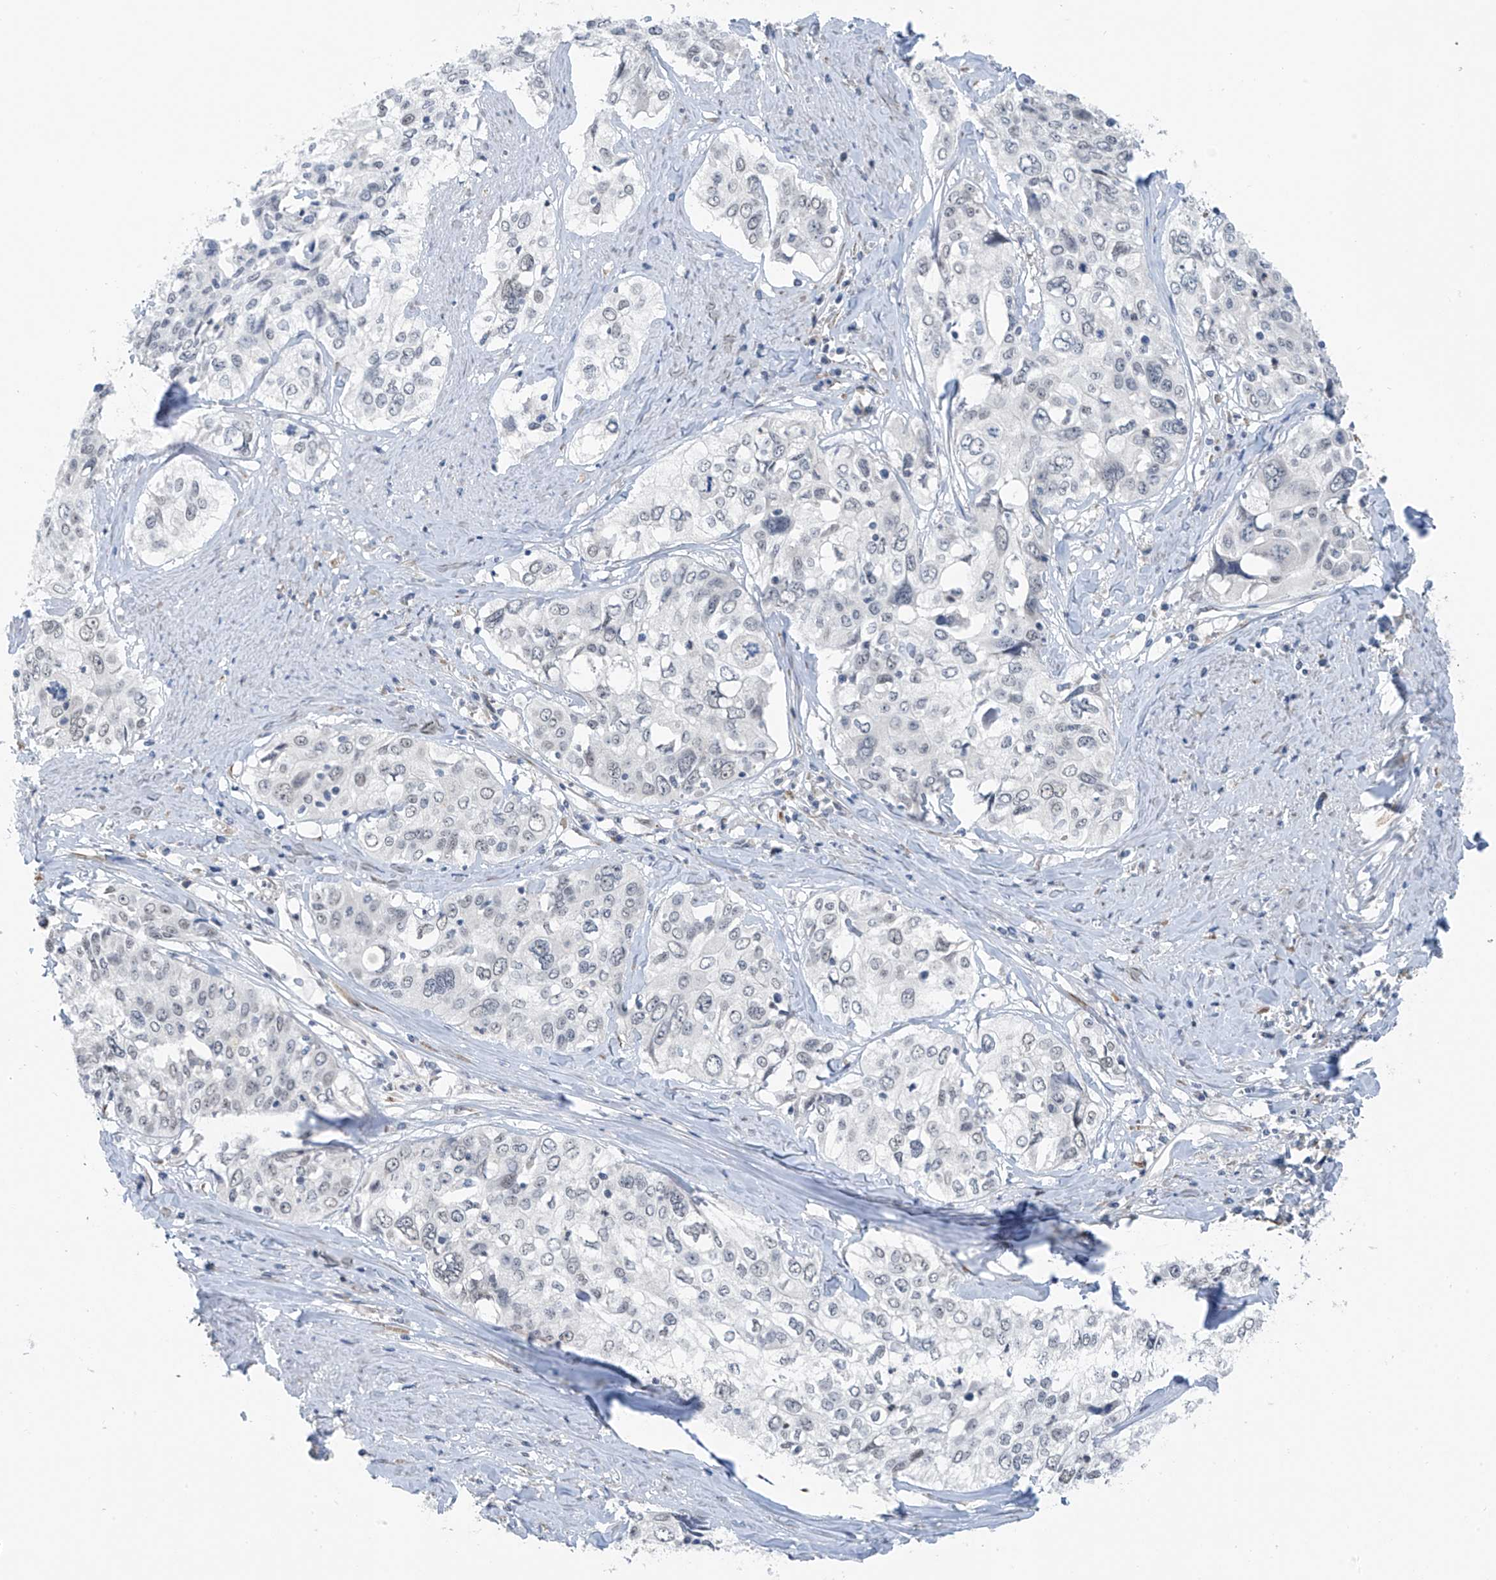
{"staining": {"intensity": "negative", "quantity": "none", "location": "none"}, "tissue": "cervical cancer", "cell_type": "Tumor cells", "image_type": "cancer", "snomed": [{"axis": "morphology", "description": "Squamous cell carcinoma, NOS"}, {"axis": "topography", "description": "Cervix"}], "caption": "Protein analysis of cervical cancer (squamous cell carcinoma) shows no significant expression in tumor cells.", "gene": "CYP4V2", "patient": {"sex": "female", "age": 31}}